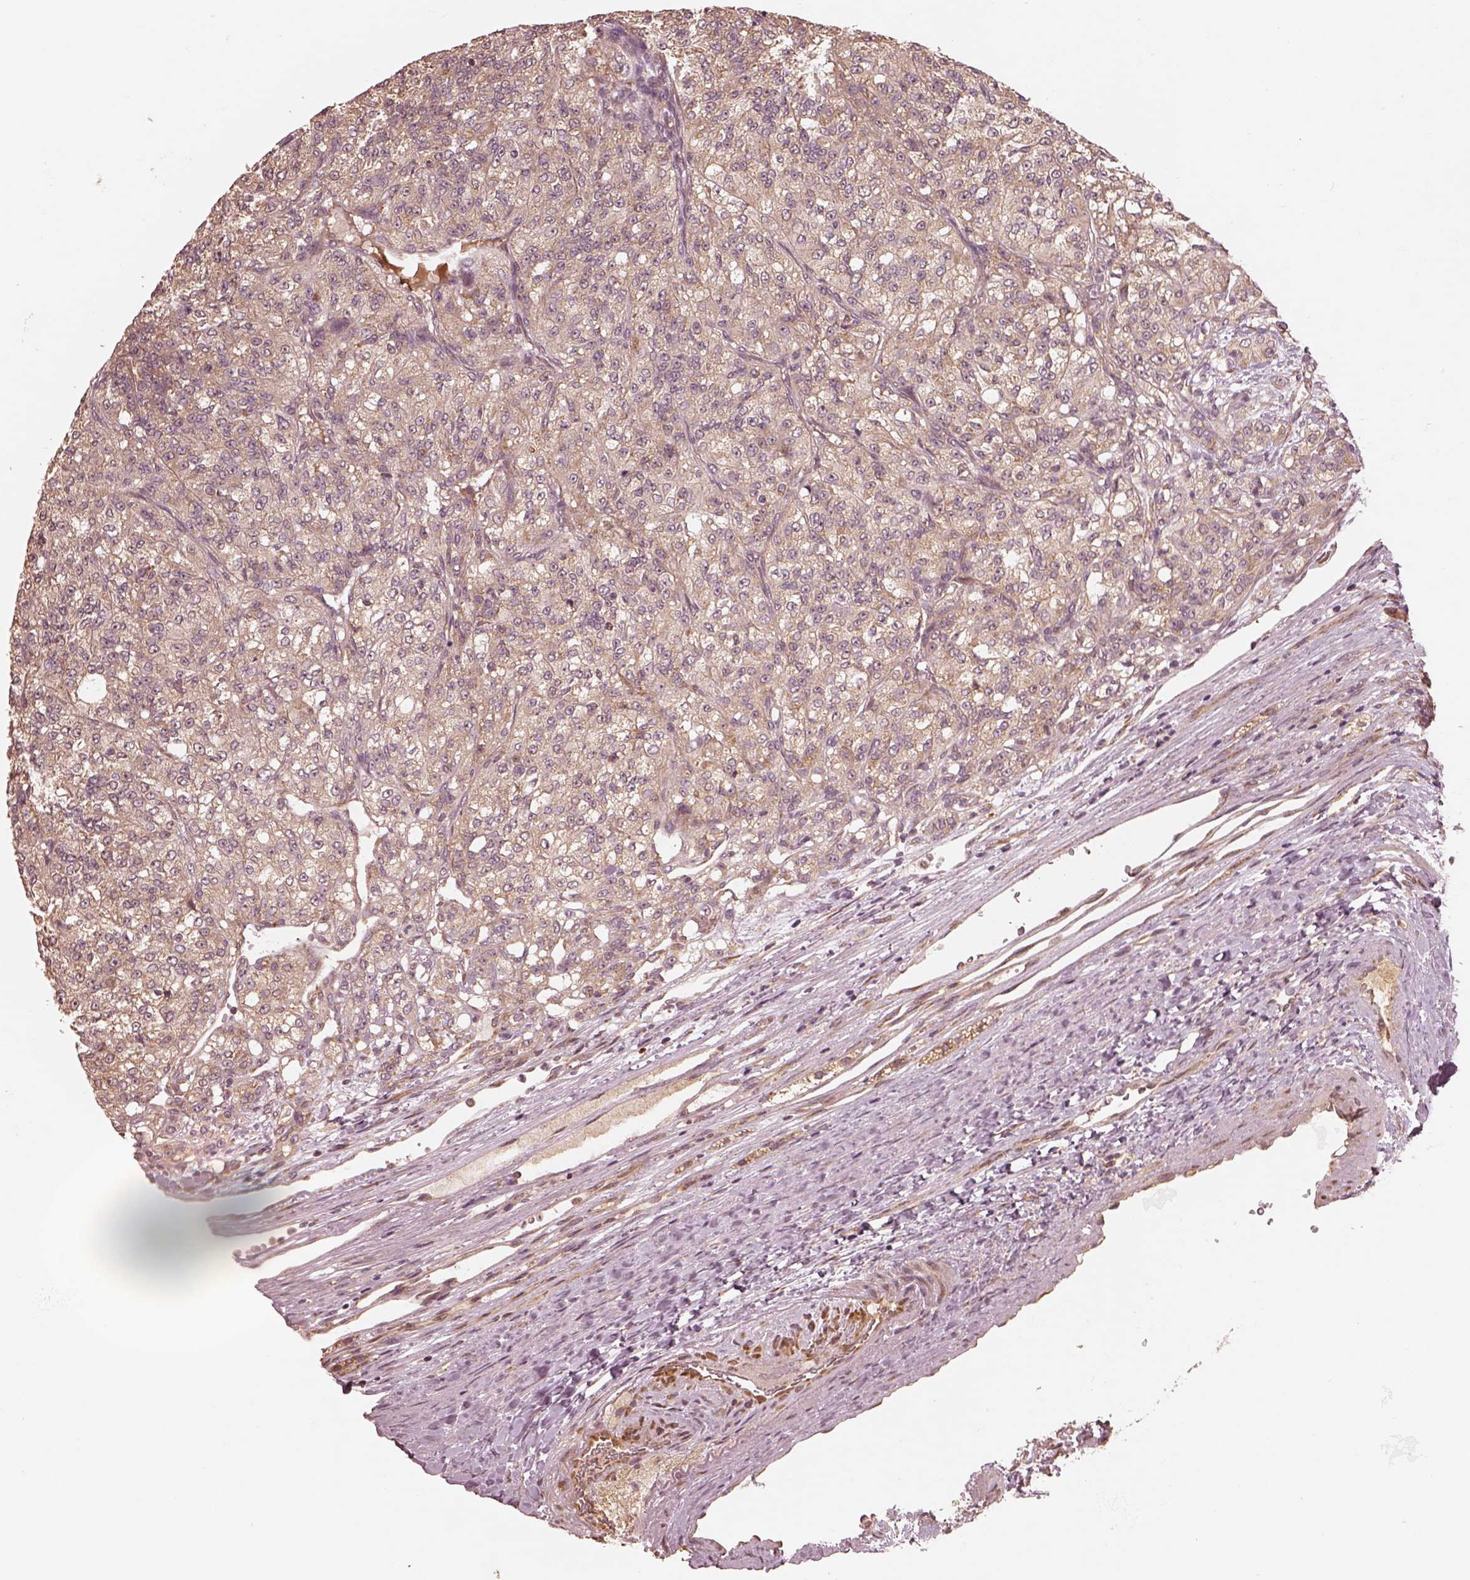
{"staining": {"intensity": "weak", "quantity": ">75%", "location": "cytoplasmic/membranous"}, "tissue": "renal cancer", "cell_type": "Tumor cells", "image_type": "cancer", "snomed": [{"axis": "morphology", "description": "Adenocarcinoma, NOS"}, {"axis": "topography", "description": "Kidney"}], "caption": "A brown stain shows weak cytoplasmic/membranous positivity of a protein in renal cancer tumor cells.", "gene": "RPS5", "patient": {"sex": "female", "age": 63}}